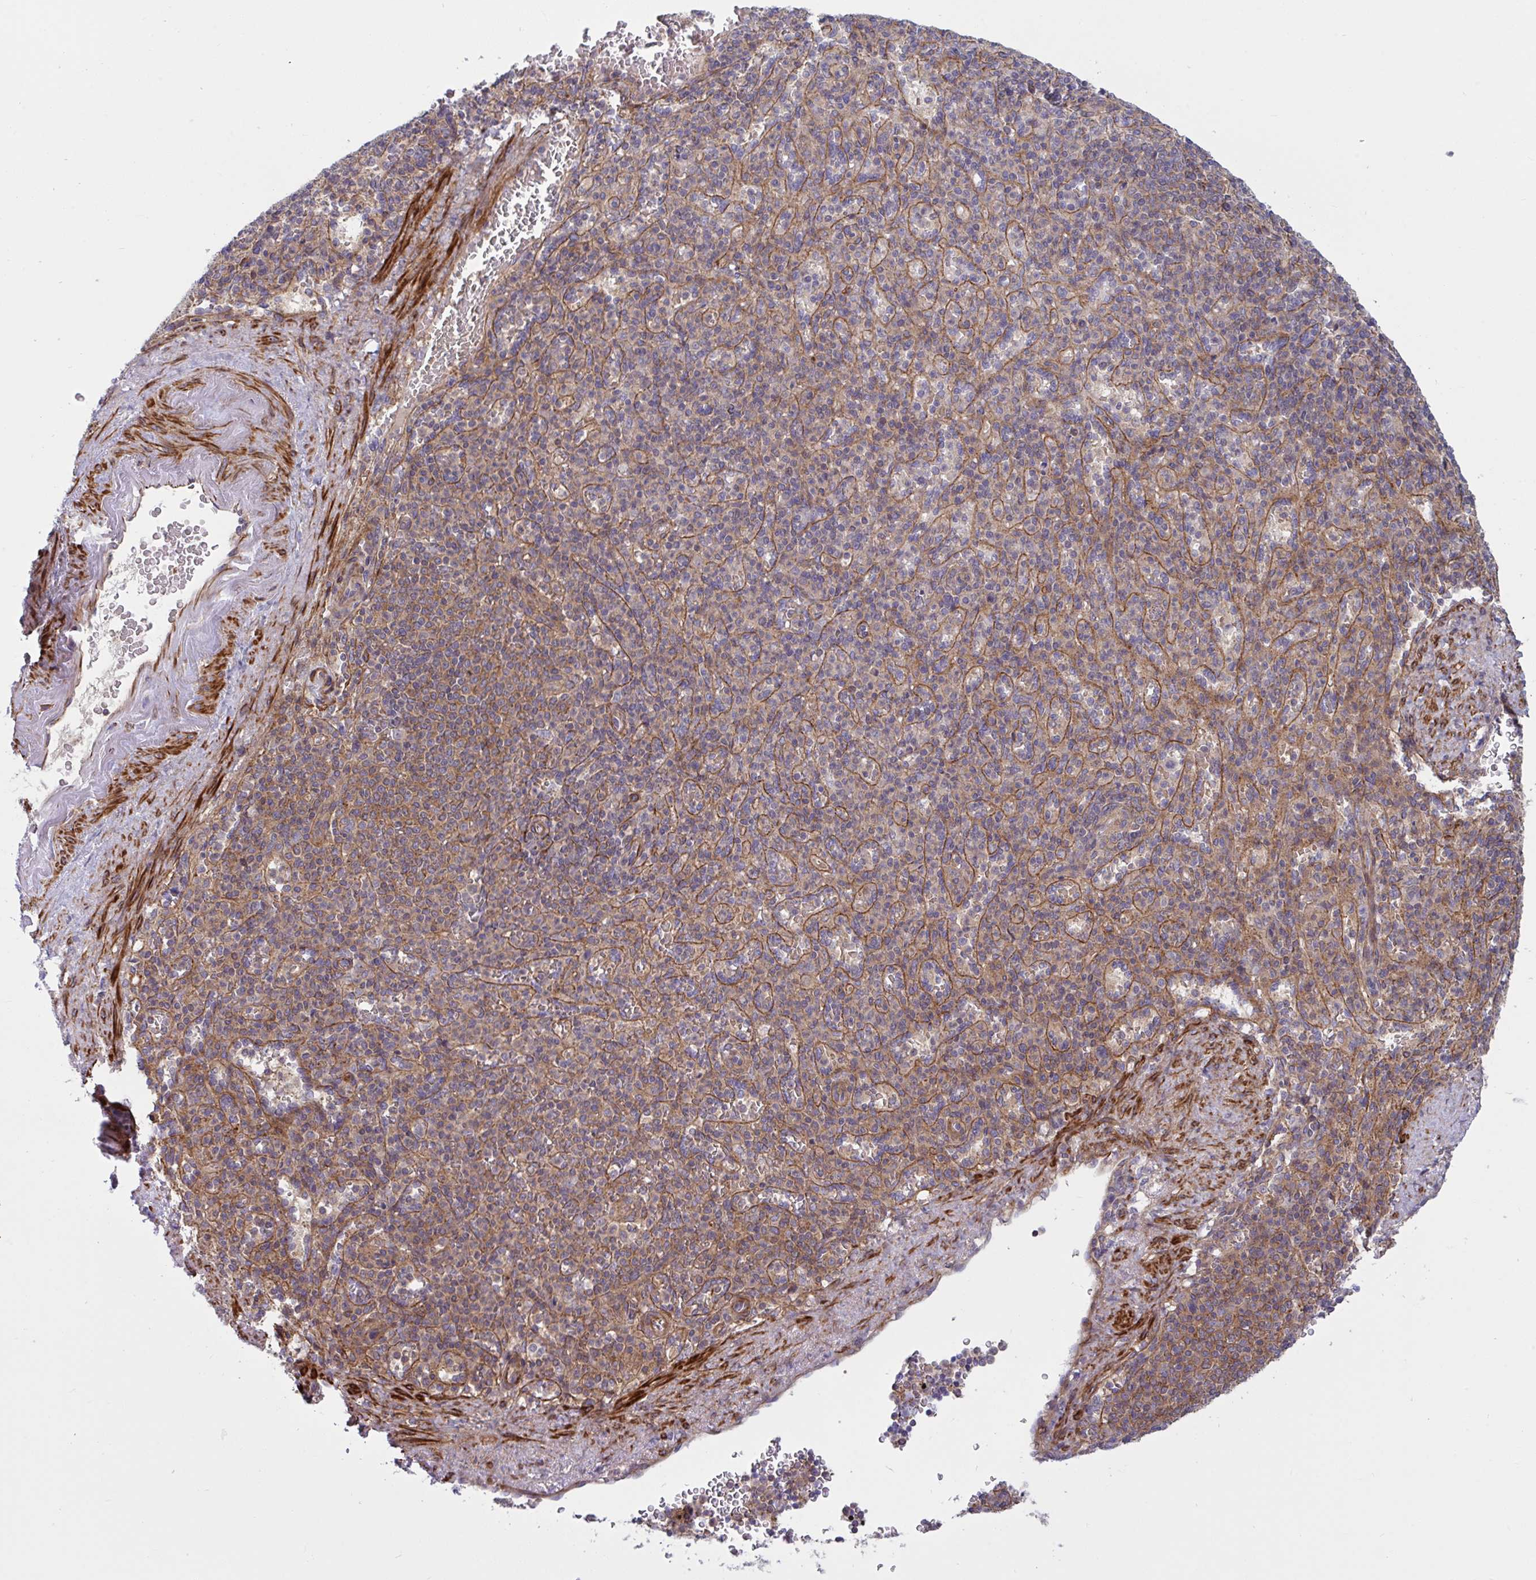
{"staining": {"intensity": "moderate", "quantity": "25%-75%", "location": "cytoplasmic/membranous"}, "tissue": "spleen", "cell_type": "Cells in red pulp", "image_type": "normal", "snomed": [{"axis": "morphology", "description": "Normal tissue, NOS"}, {"axis": "topography", "description": "Spleen"}], "caption": "Brown immunohistochemical staining in benign human spleen shows moderate cytoplasmic/membranous expression in about 25%-75% of cells in red pulp.", "gene": "TANK", "patient": {"sex": "female", "age": 74}}